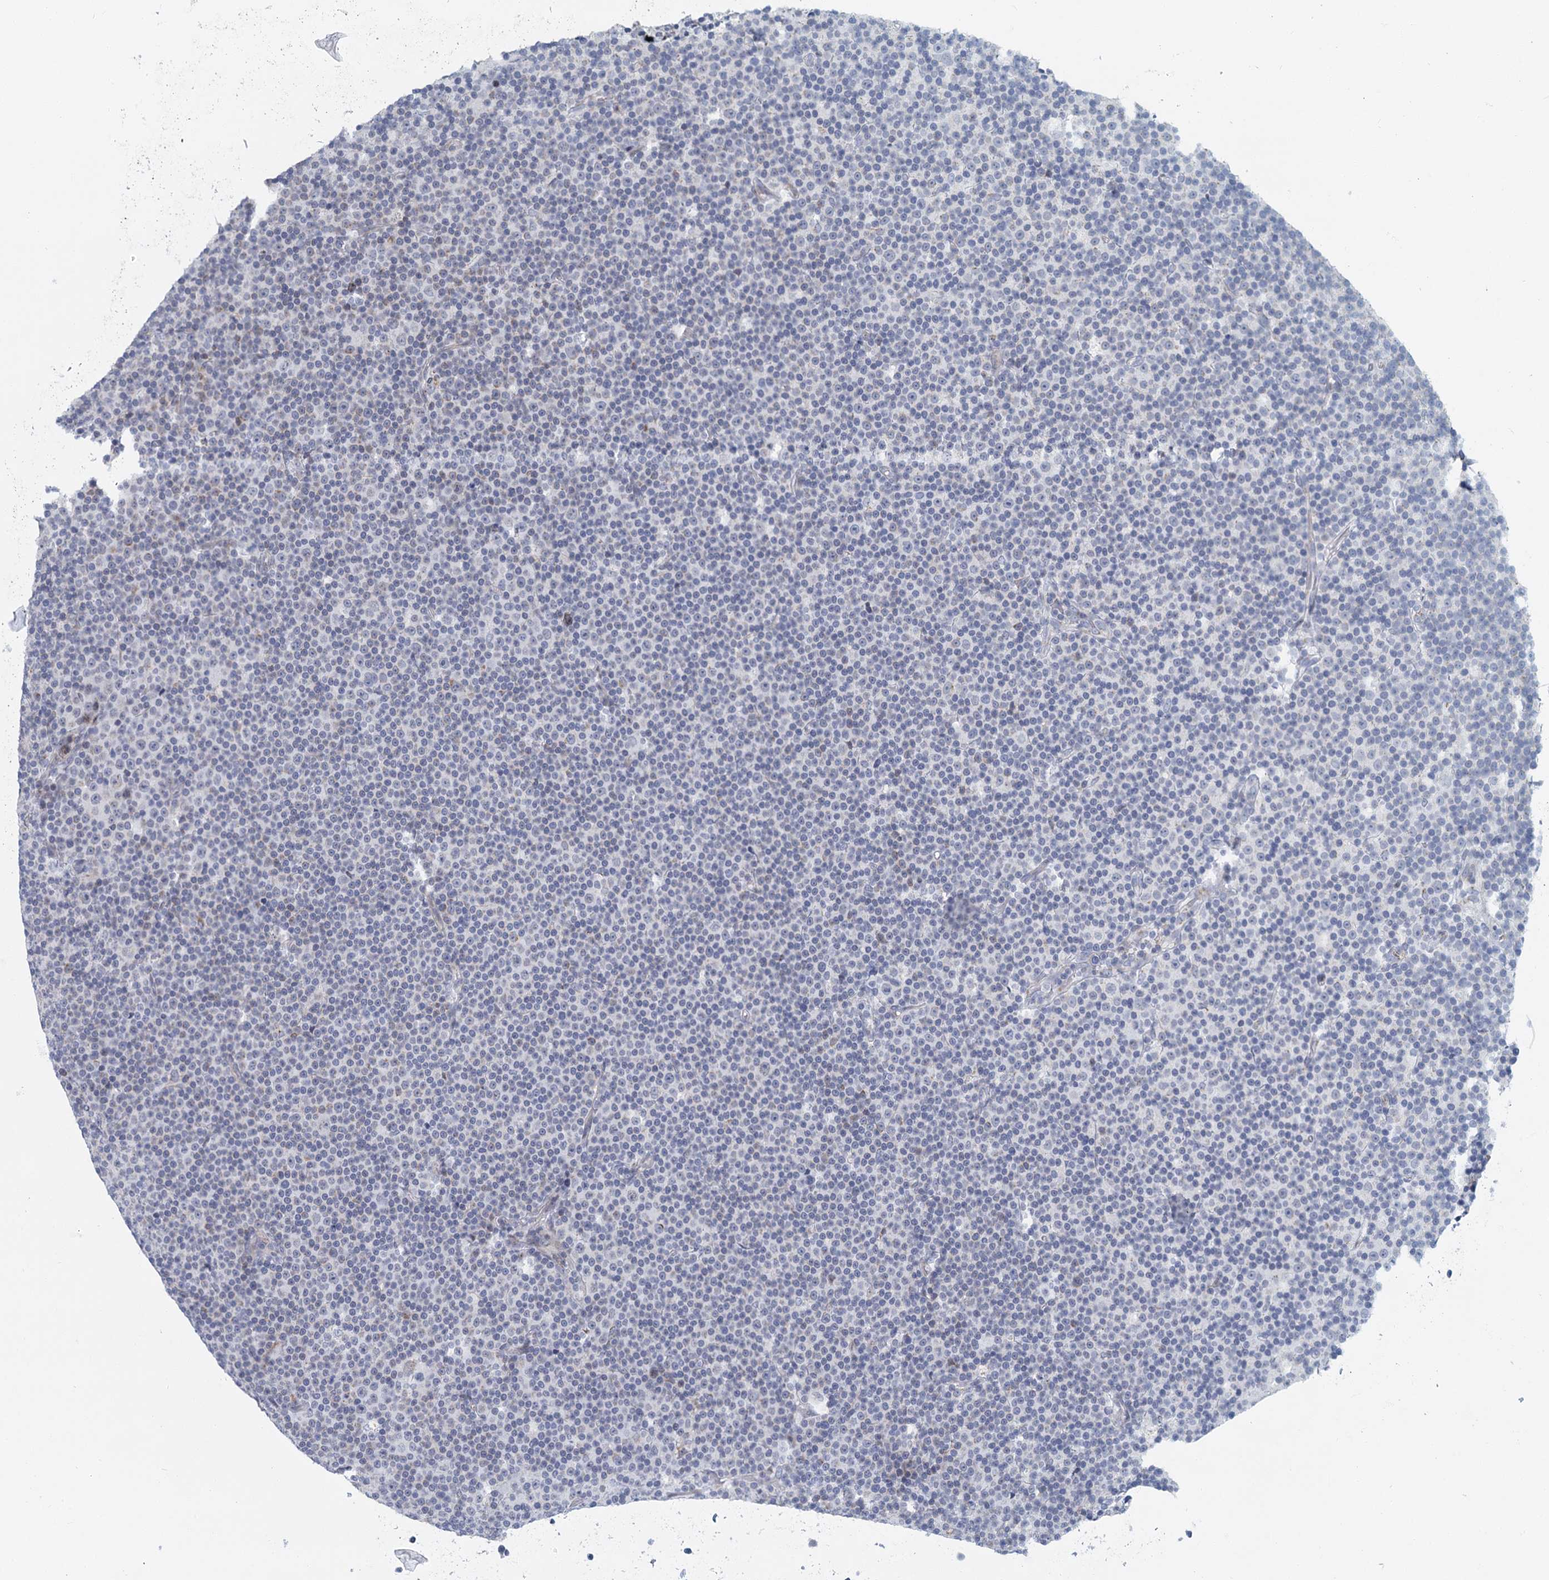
{"staining": {"intensity": "negative", "quantity": "none", "location": "none"}, "tissue": "lymphoma", "cell_type": "Tumor cells", "image_type": "cancer", "snomed": [{"axis": "morphology", "description": "Malignant lymphoma, non-Hodgkin's type, Low grade"}, {"axis": "topography", "description": "Lymph node"}], "caption": "High magnification brightfield microscopy of lymphoma stained with DAB (3,3'-diaminobenzidine) (brown) and counterstained with hematoxylin (blue): tumor cells show no significant staining.", "gene": "ZNF527", "patient": {"sex": "female", "age": 67}}